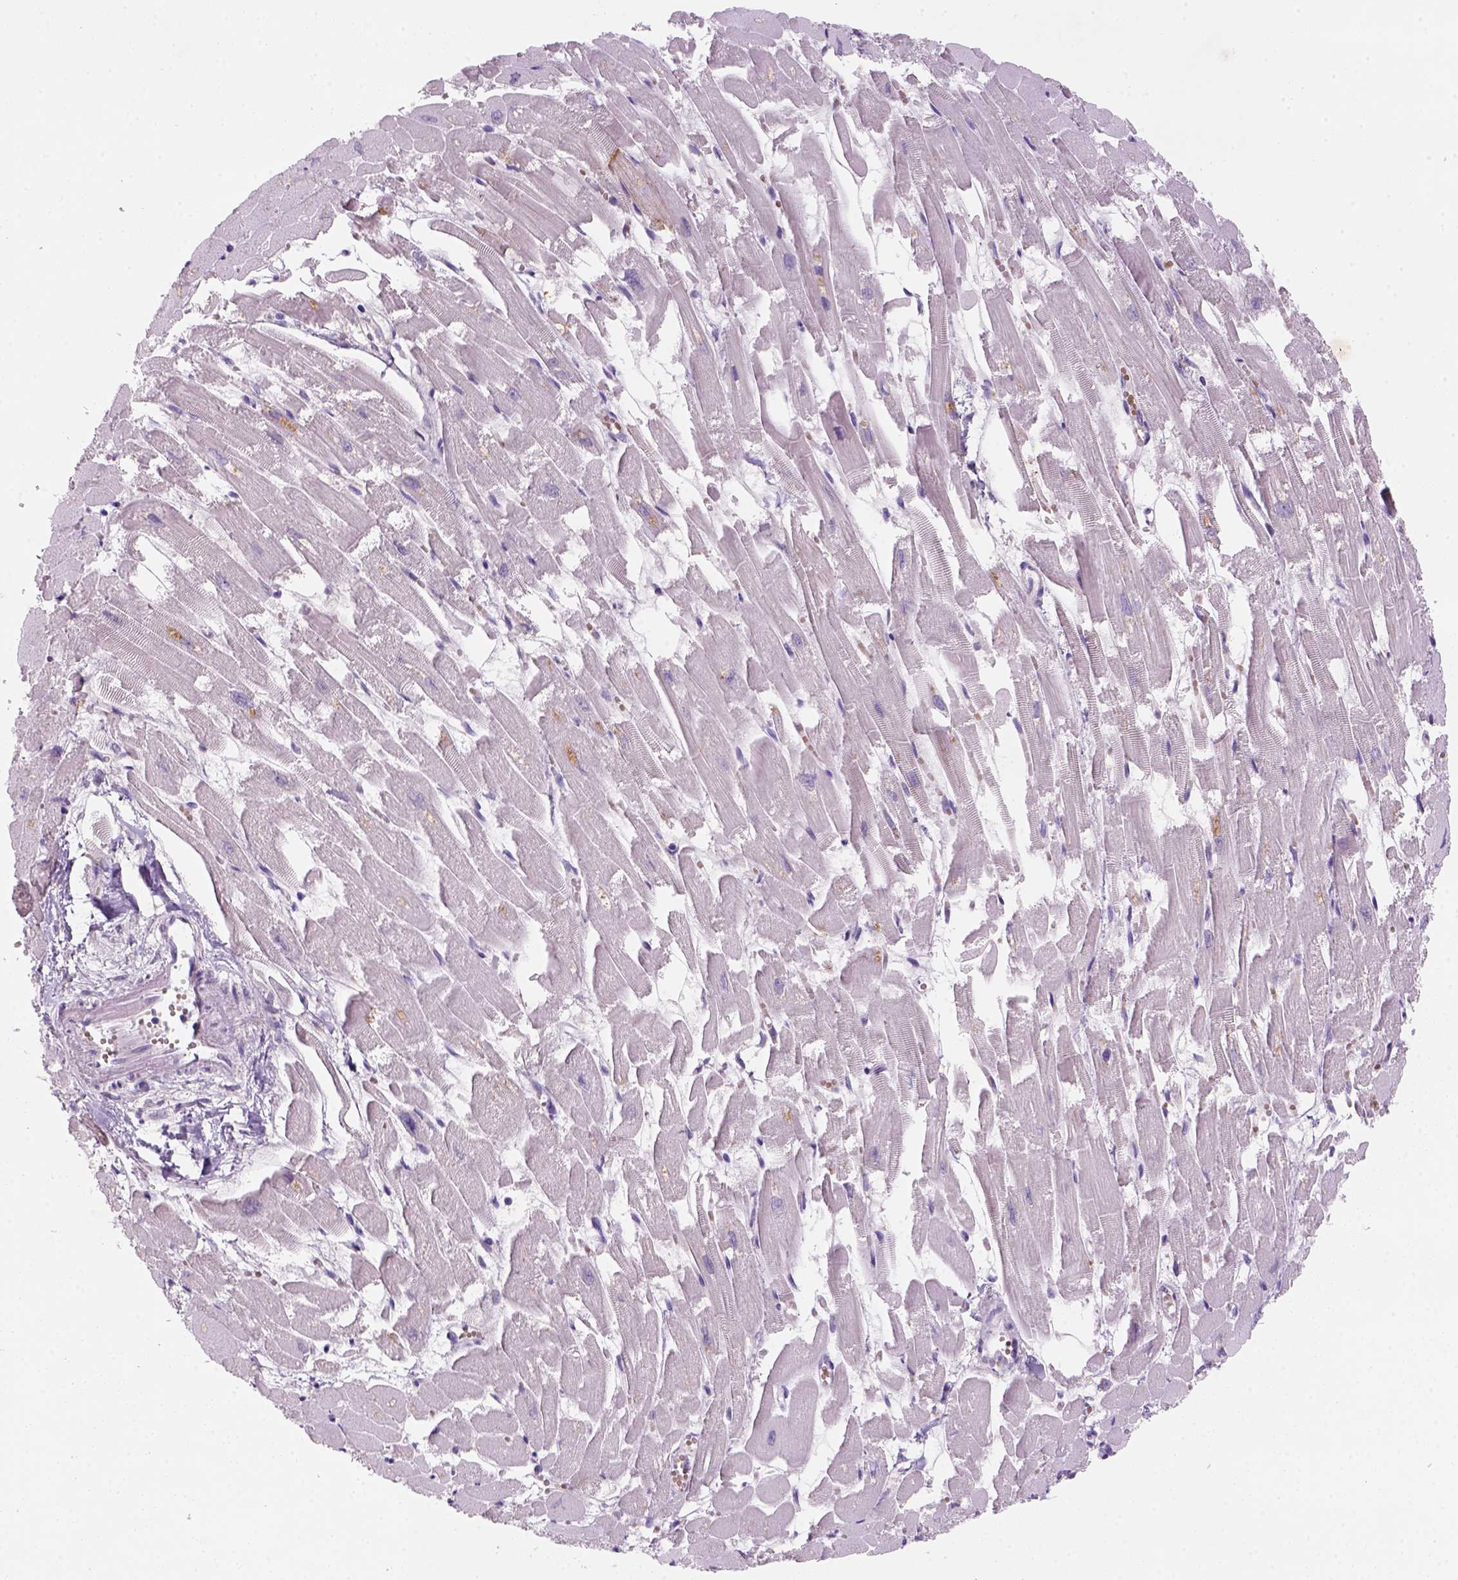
{"staining": {"intensity": "negative", "quantity": "none", "location": "none"}, "tissue": "heart muscle", "cell_type": "Cardiomyocytes", "image_type": "normal", "snomed": [{"axis": "morphology", "description": "Normal tissue, NOS"}, {"axis": "topography", "description": "Heart"}], "caption": "Immunohistochemical staining of benign heart muscle exhibits no significant positivity in cardiomyocytes.", "gene": "ZMAT4", "patient": {"sex": "female", "age": 52}}